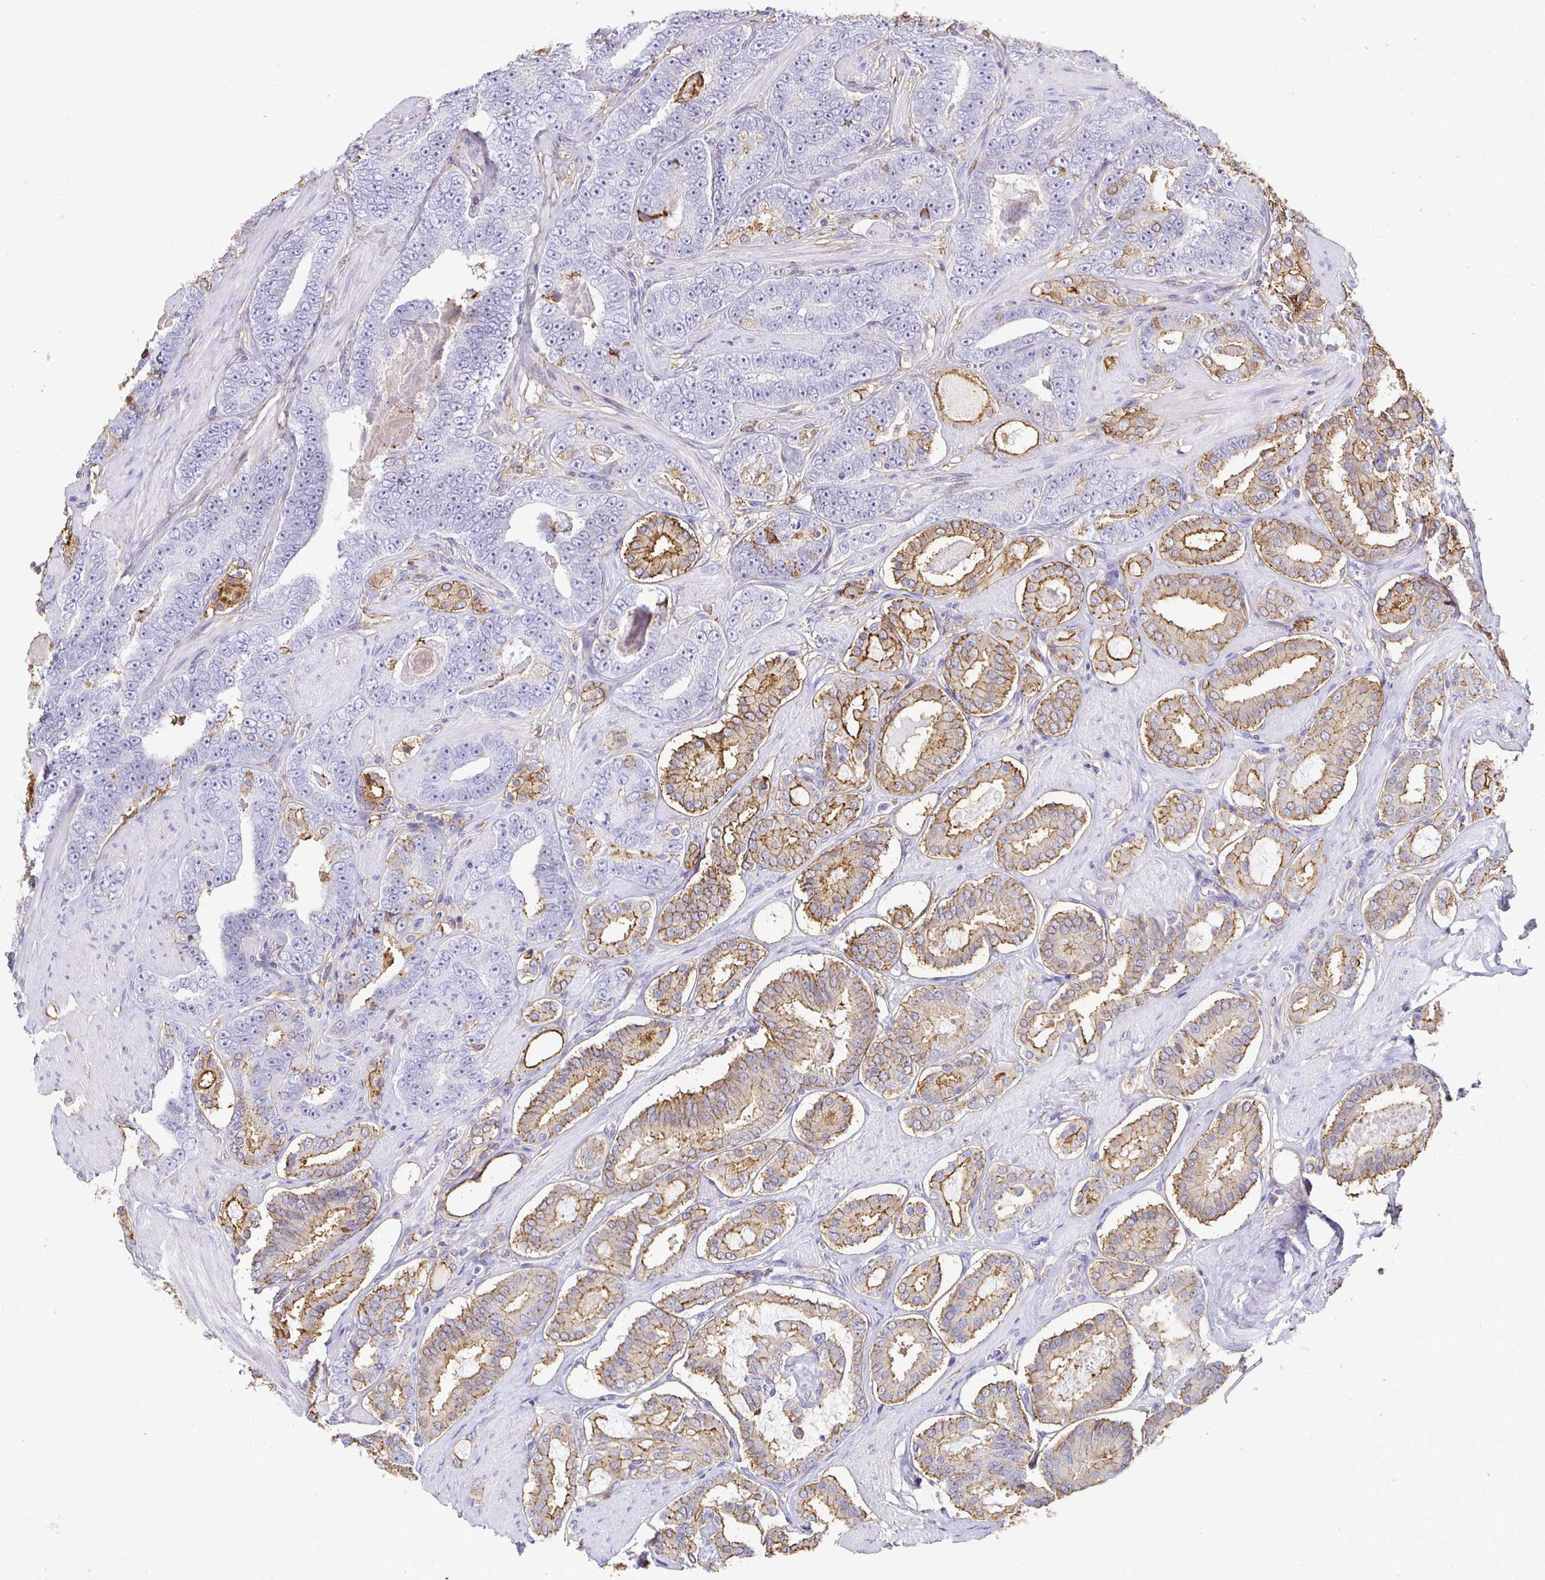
{"staining": {"intensity": "weak", "quantity": "25%-75%", "location": "cytoplasmic/membranous"}, "tissue": "prostate cancer", "cell_type": "Tumor cells", "image_type": "cancer", "snomed": [{"axis": "morphology", "description": "Adenocarcinoma, High grade"}, {"axis": "topography", "description": "Prostate"}], "caption": "High-grade adenocarcinoma (prostate) stained with a protein marker demonstrates weak staining in tumor cells.", "gene": "TAS1R3", "patient": {"sex": "male", "age": 63}}